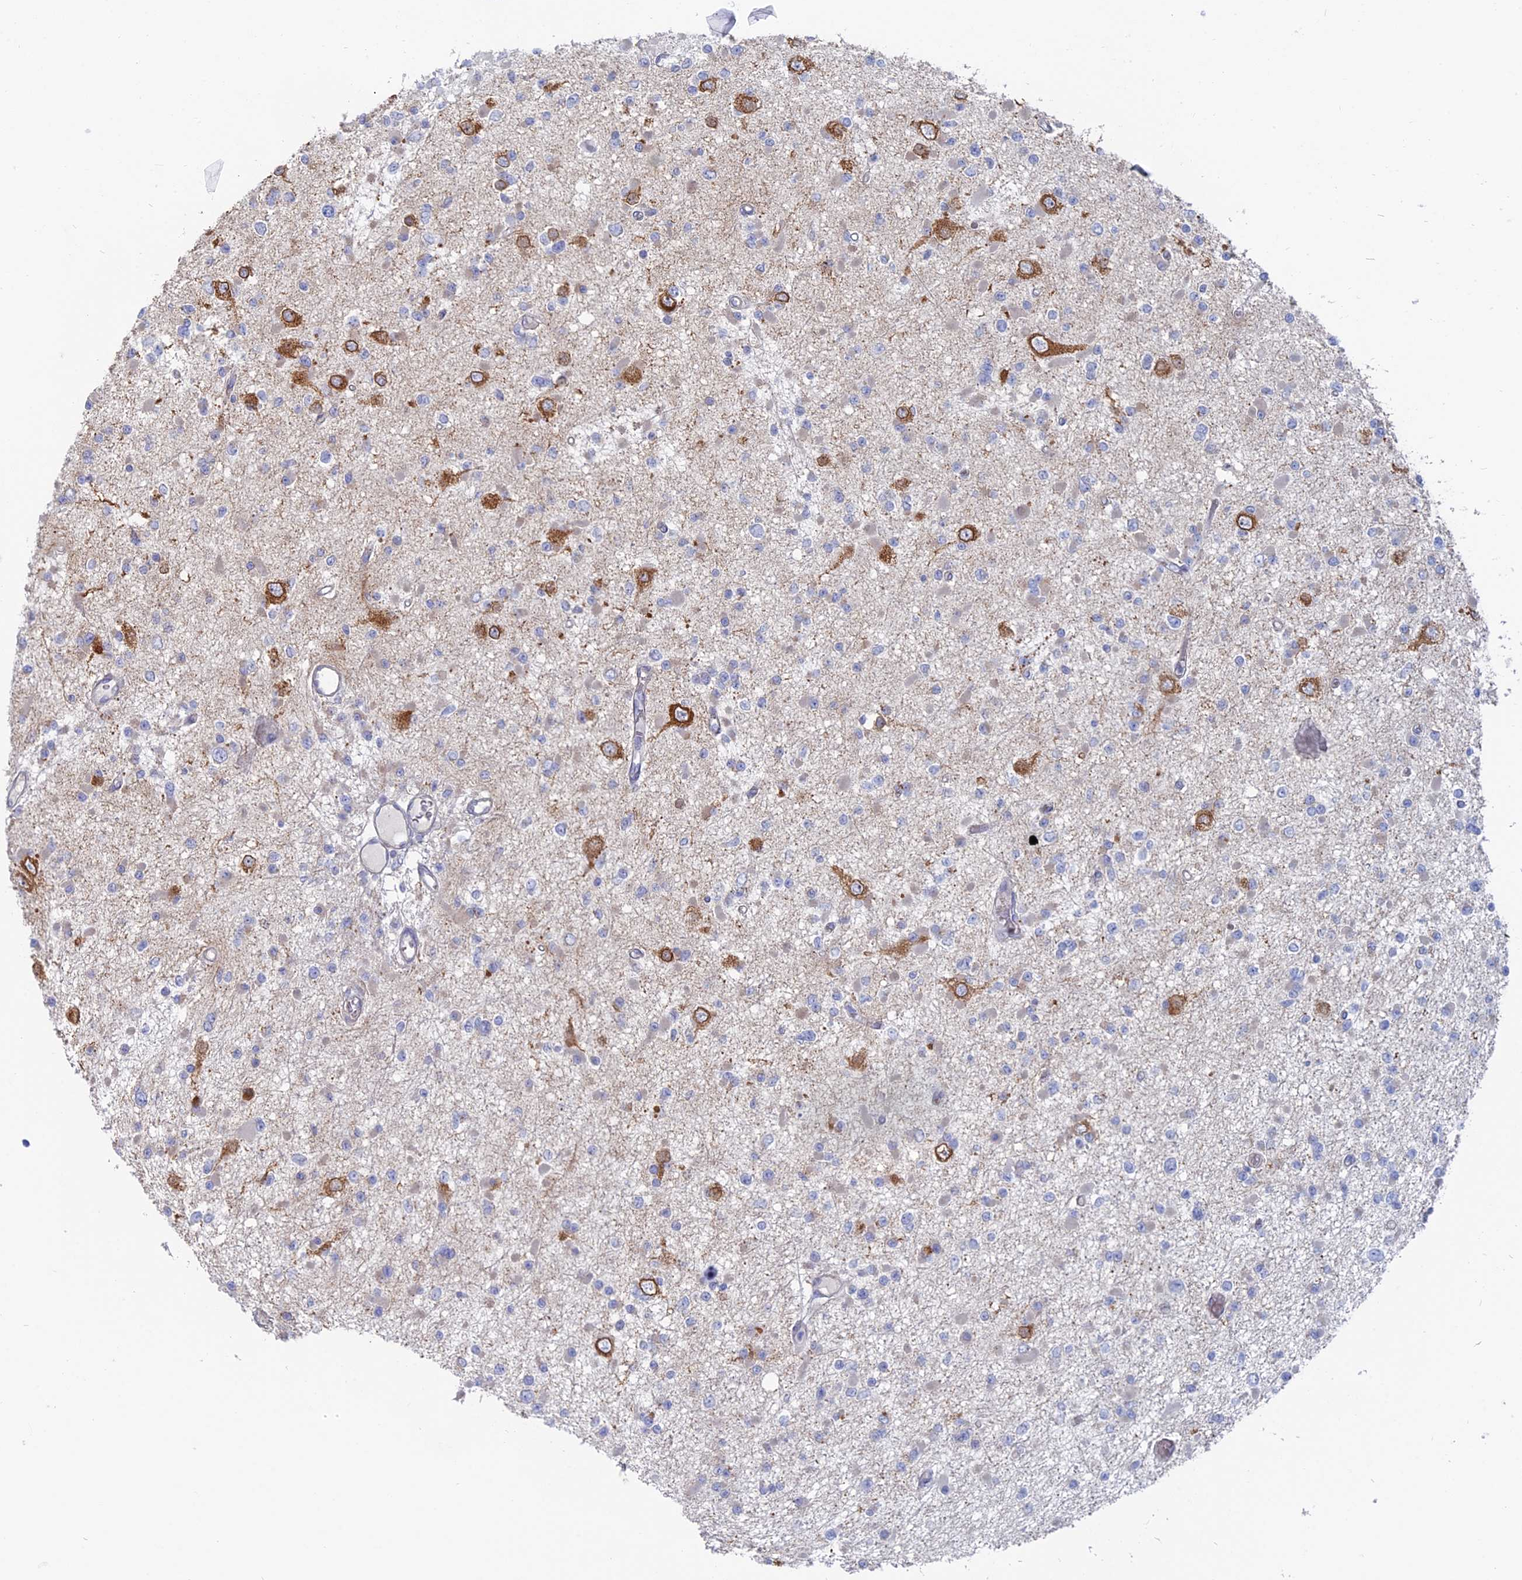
{"staining": {"intensity": "negative", "quantity": "none", "location": "none"}, "tissue": "glioma", "cell_type": "Tumor cells", "image_type": "cancer", "snomed": [{"axis": "morphology", "description": "Glioma, malignant, Low grade"}, {"axis": "topography", "description": "Brain"}], "caption": "Protein analysis of glioma demonstrates no significant expression in tumor cells.", "gene": "TBC1D30", "patient": {"sex": "female", "age": 22}}